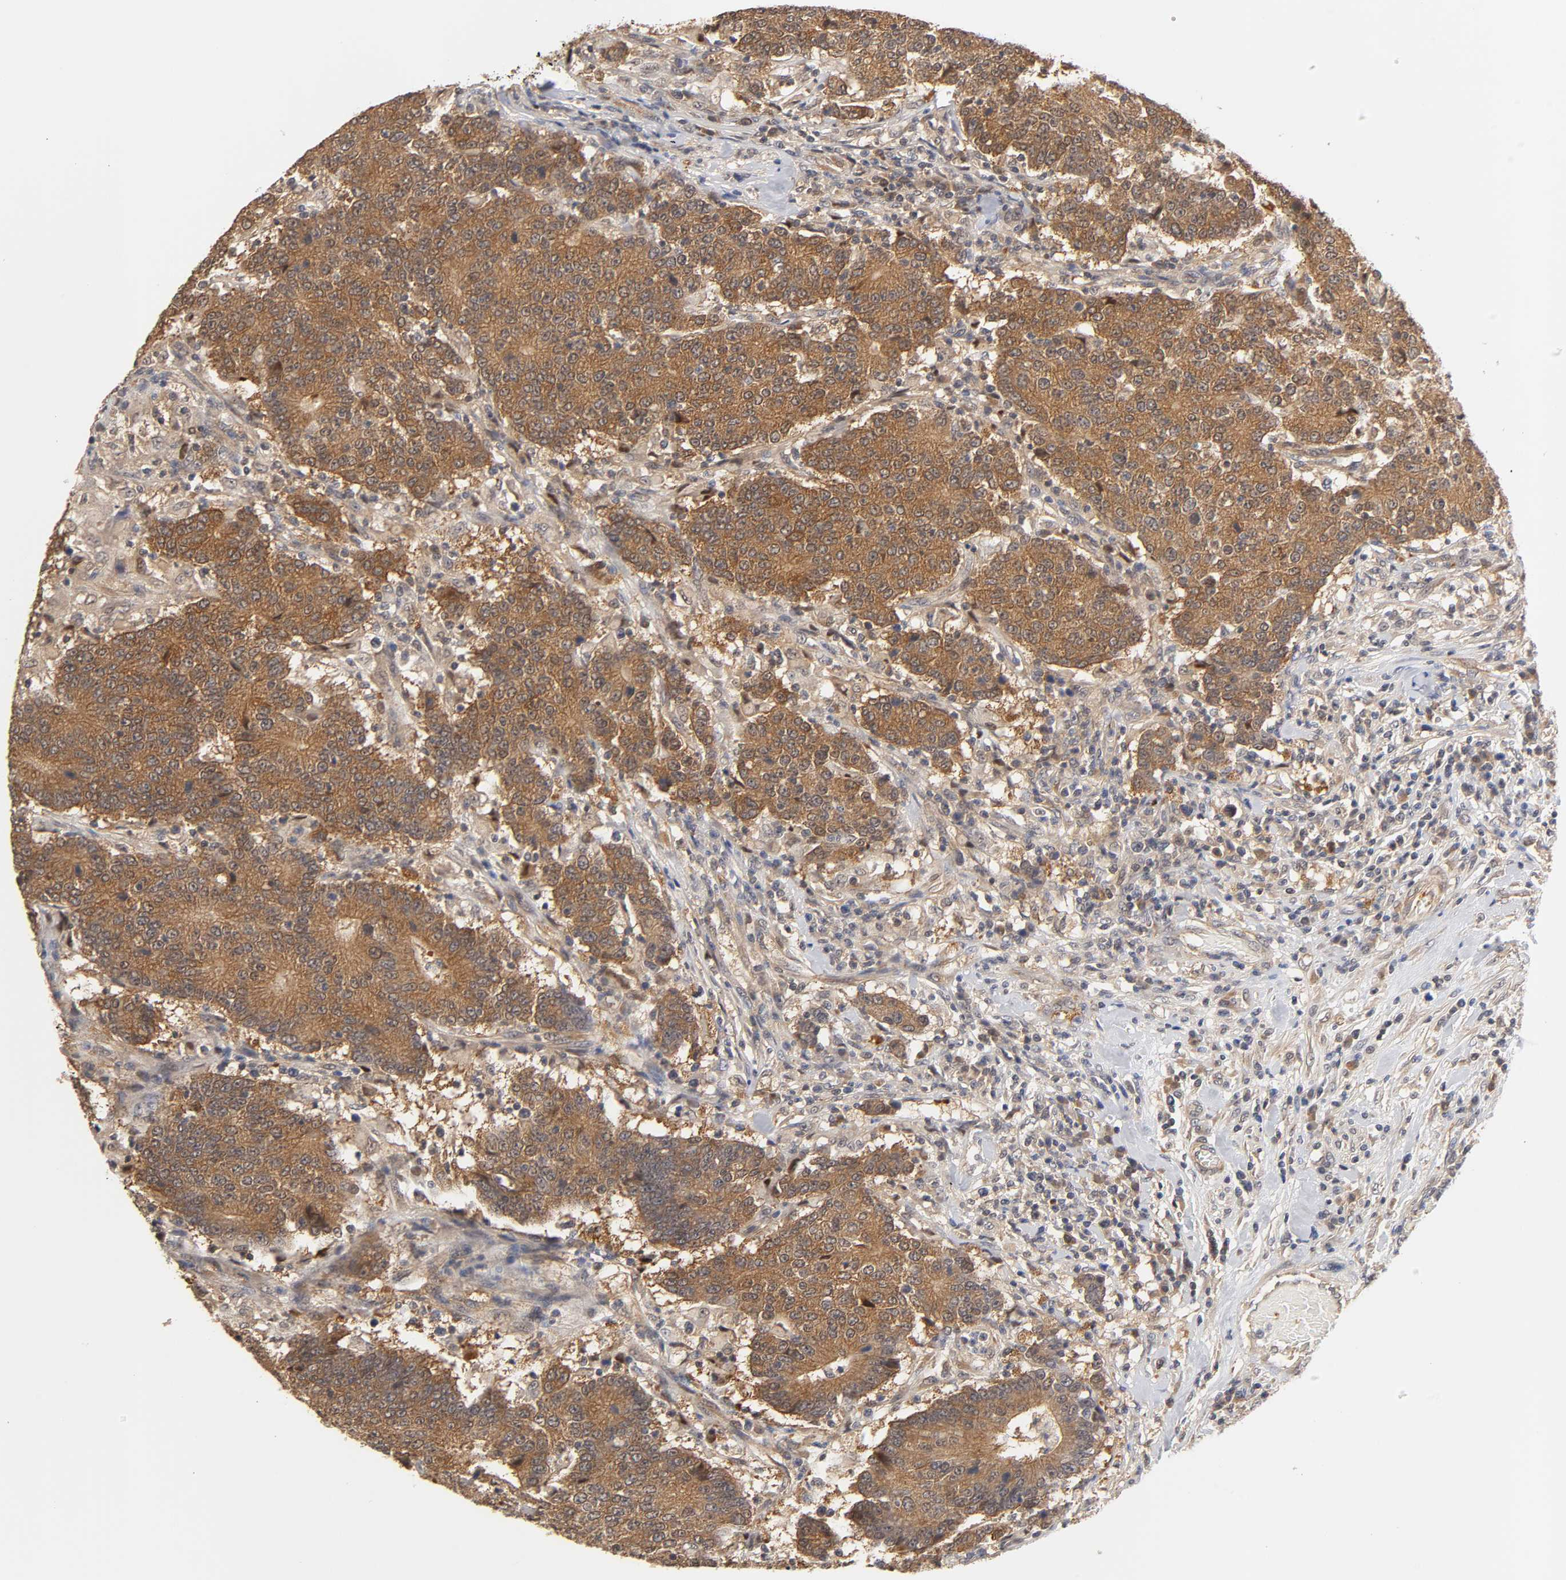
{"staining": {"intensity": "moderate", "quantity": ">75%", "location": "cytoplasmic/membranous"}, "tissue": "colorectal cancer", "cell_type": "Tumor cells", "image_type": "cancer", "snomed": [{"axis": "morphology", "description": "Normal tissue, NOS"}, {"axis": "morphology", "description": "Adenocarcinoma, NOS"}, {"axis": "topography", "description": "Colon"}], "caption": "IHC (DAB (3,3'-diaminobenzidine)) staining of colorectal cancer (adenocarcinoma) displays moderate cytoplasmic/membranous protein positivity in about >75% of tumor cells.", "gene": "PDE5A", "patient": {"sex": "female", "age": 75}}